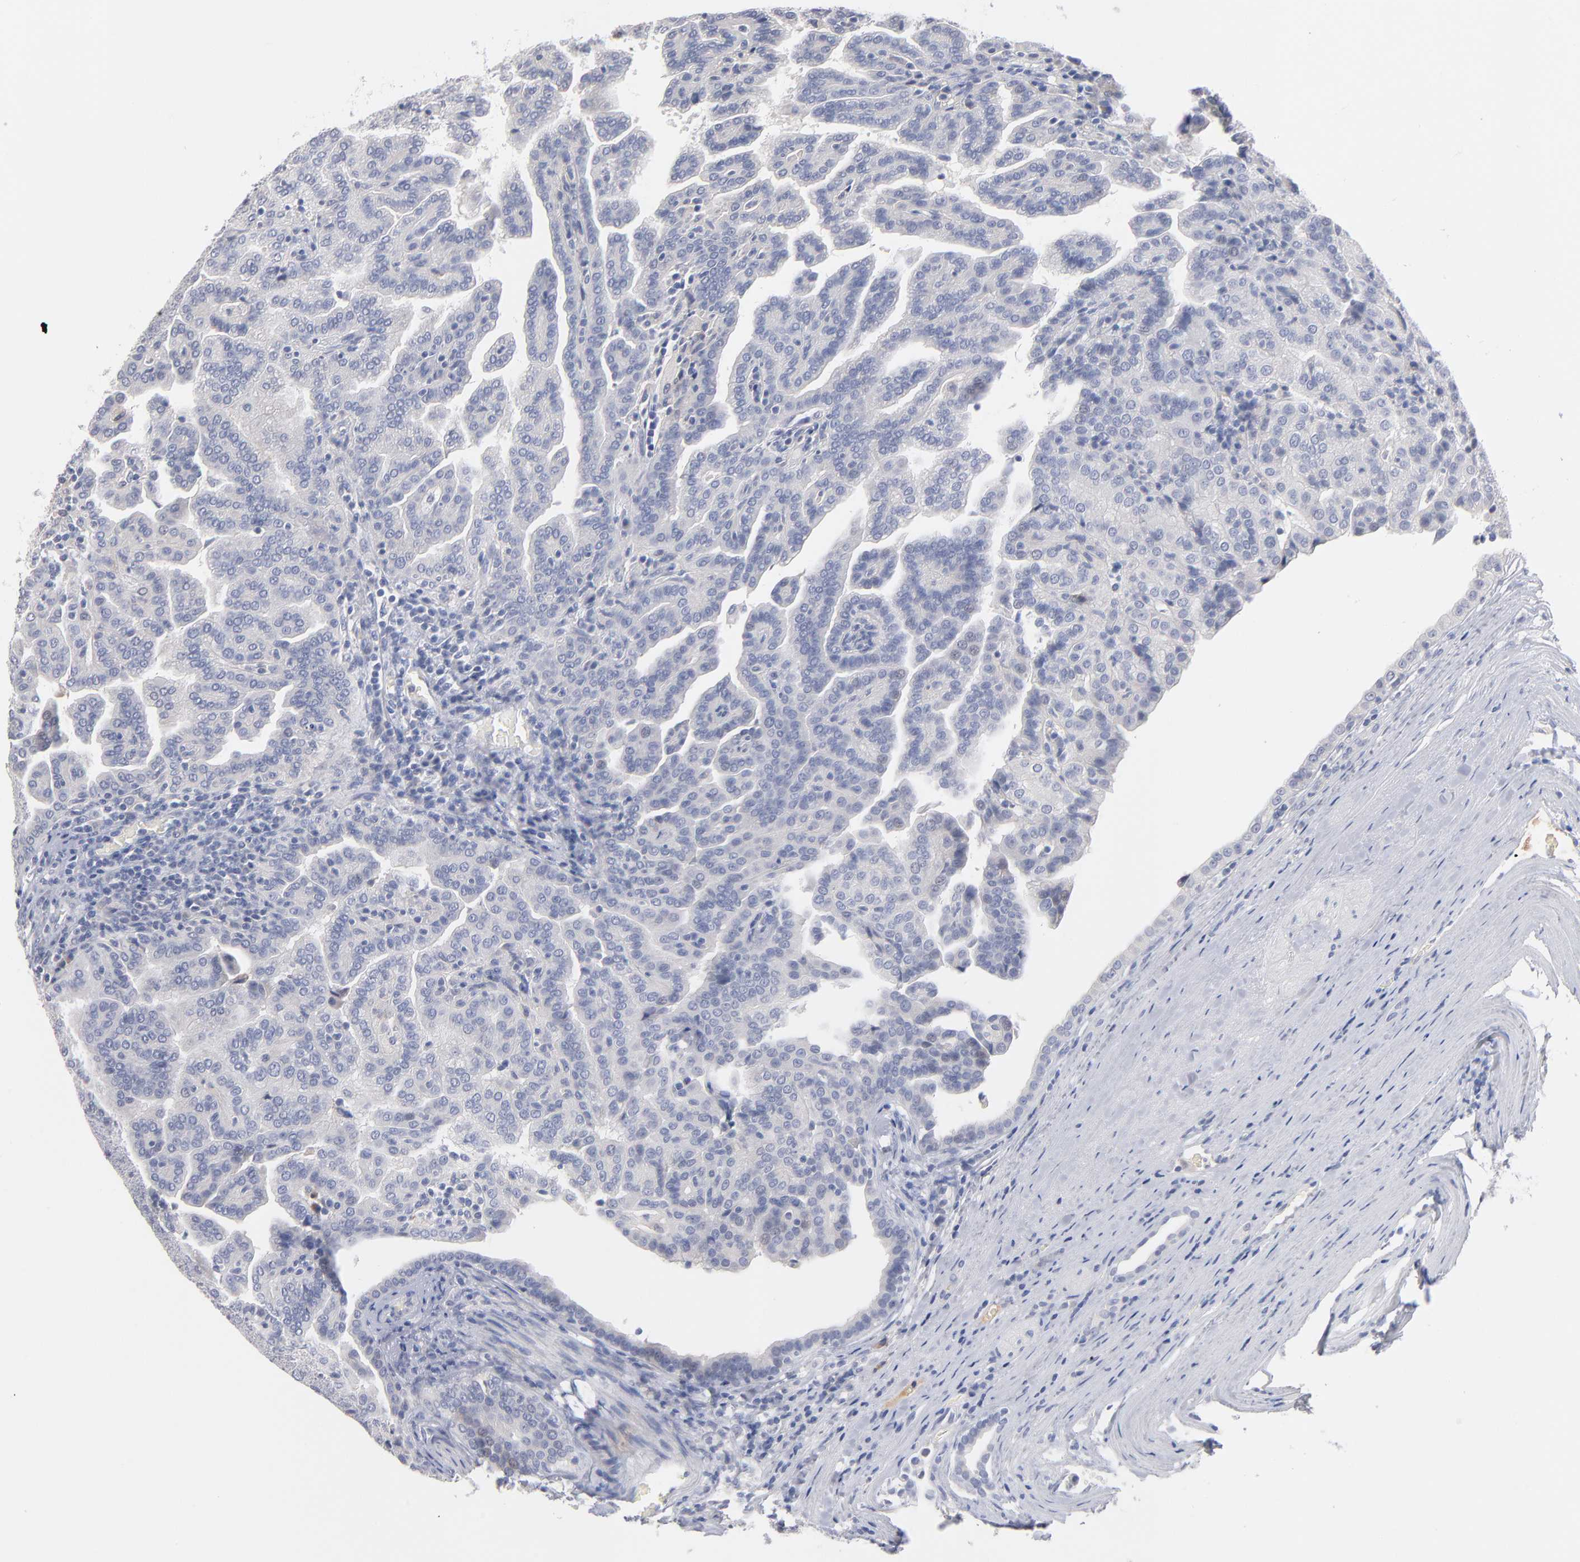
{"staining": {"intensity": "negative", "quantity": "none", "location": "none"}, "tissue": "renal cancer", "cell_type": "Tumor cells", "image_type": "cancer", "snomed": [{"axis": "morphology", "description": "Adenocarcinoma, NOS"}, {"axis": "topography", "description": "Kidney"}], "caption": "There is no significant expression in tumor cells of renal cancer.", "gene": "F12", "patient": {"sex": "male", "age": 61}}